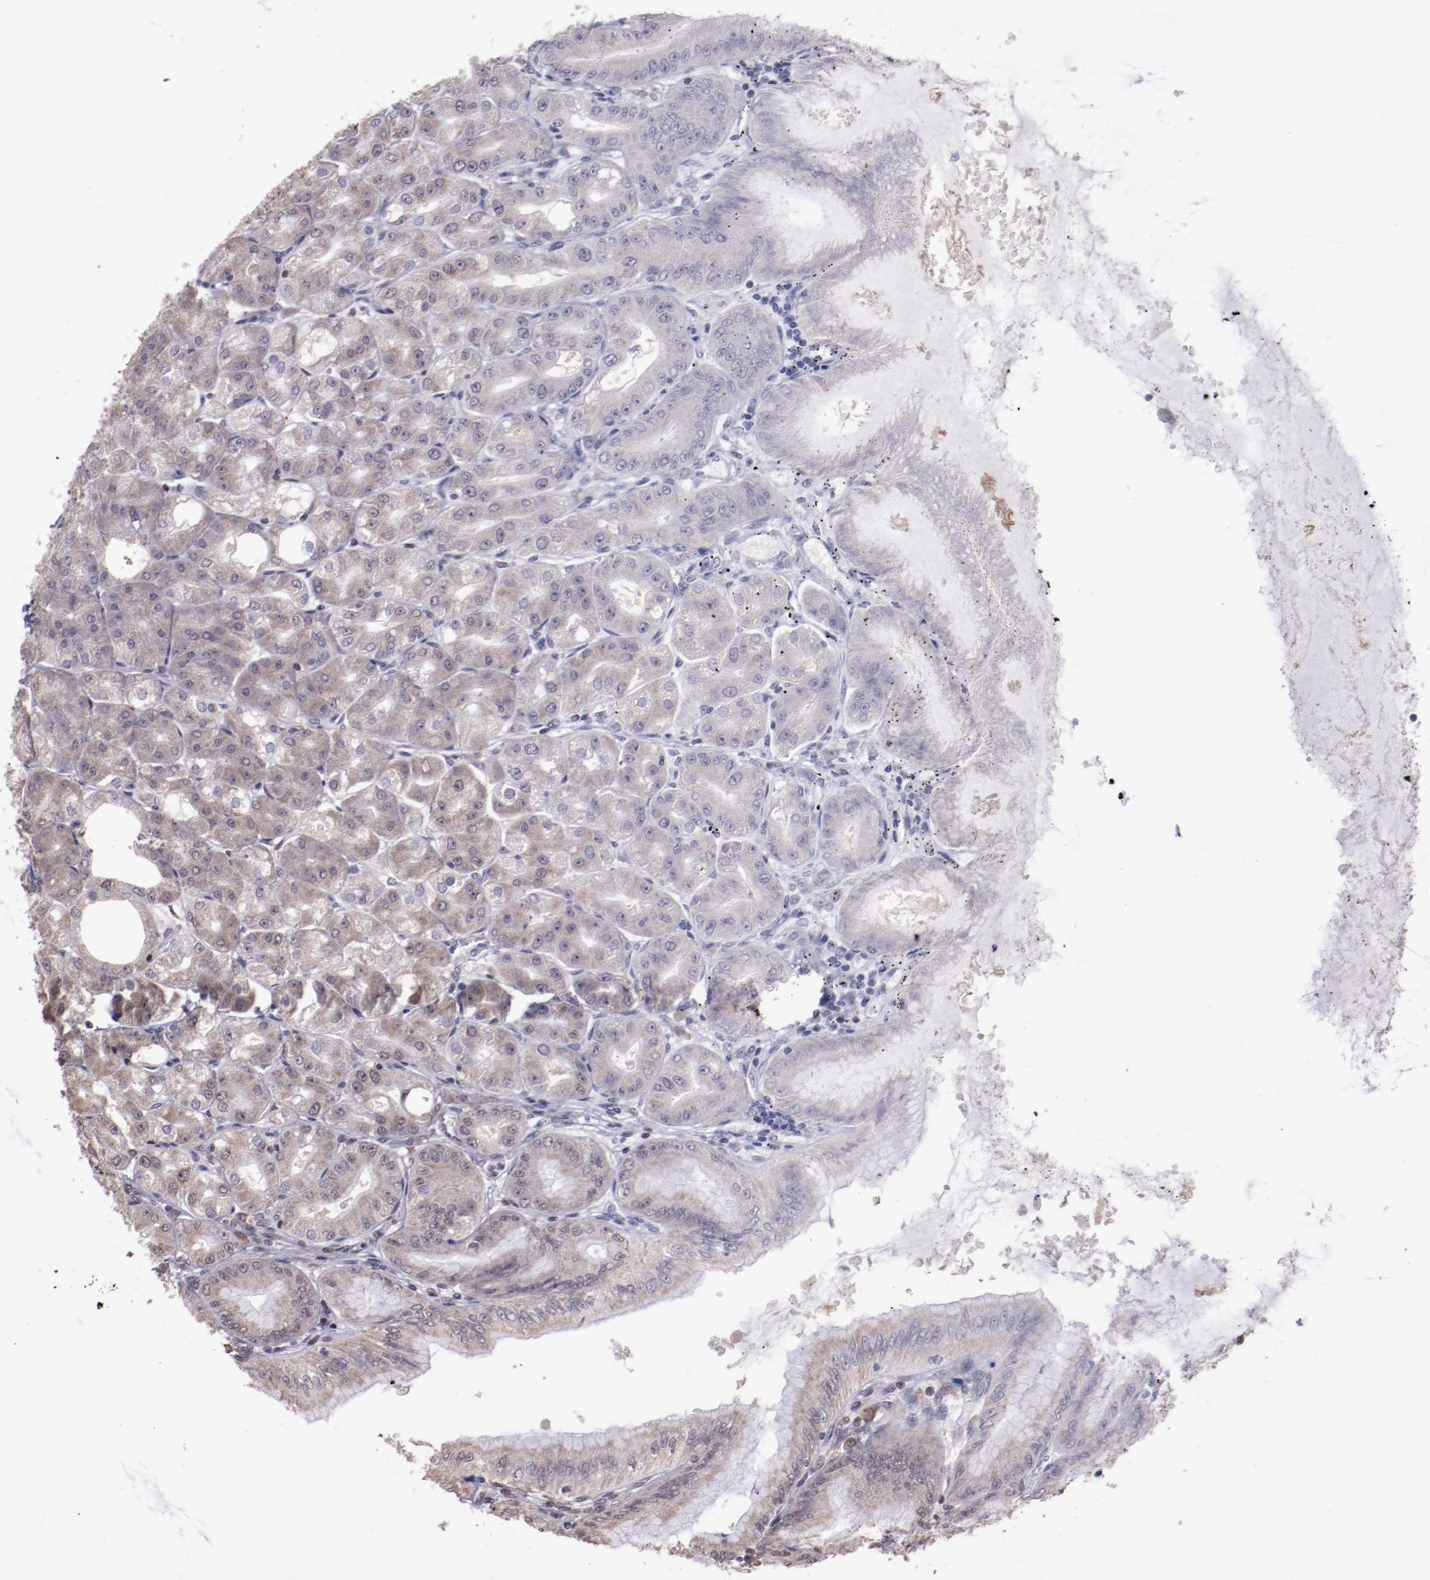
{"staining": {"intensity": "weak", "quantity": ">75%", "location": "nuclear"}, "tissue": "stomach", "cell_type": "Glandular cells", "image_type": "normal", "snomed": [{"axis": "morphology", "description": "Normal tissue, NOS"}, {"axis": "topography", "description": "Stomach, lower"}], "caption": "A brown stain highlights weak nuclear expression of a protein in glandular cells of normal human stomach.", "gene": "ELF1", "patient": {"sex": "male", "age": 71}}